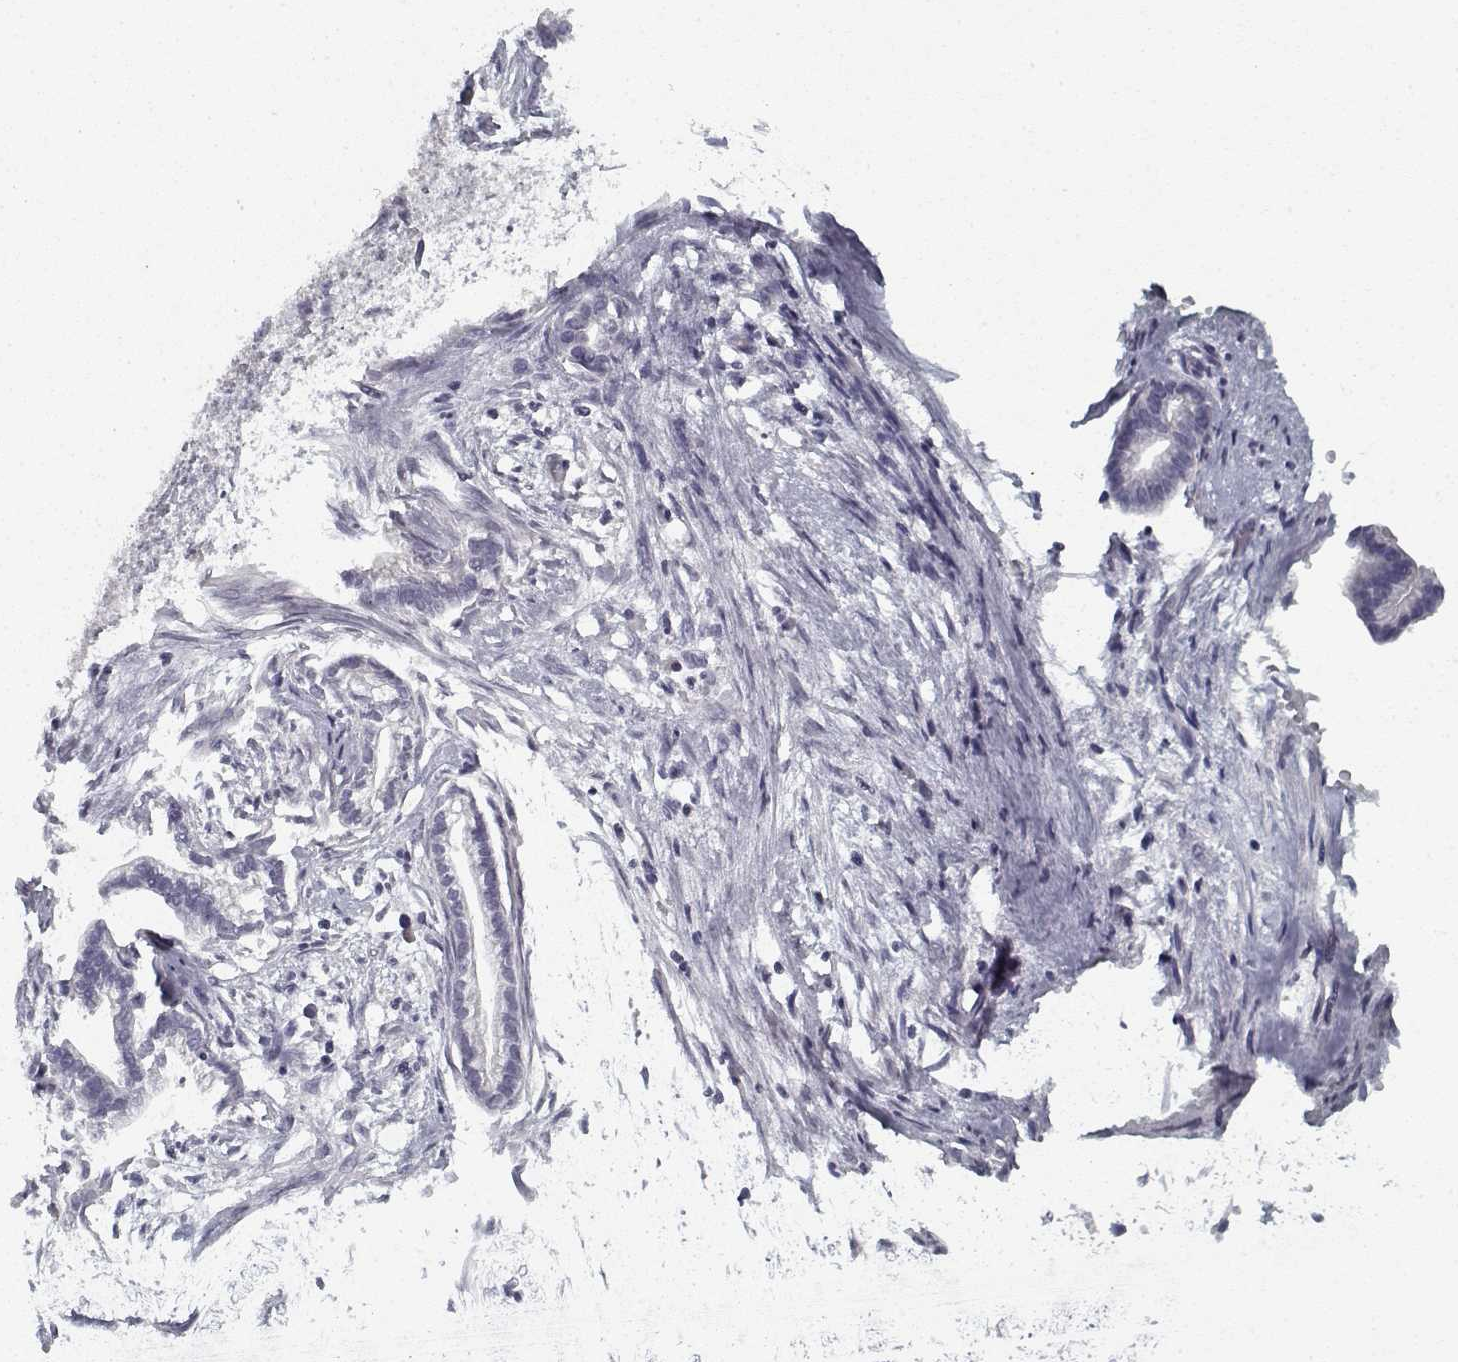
{"staining": {"intensity": "negative", "quantity": "none", "location": "none"}, "tissue": "cervical cancer", "cell_type": "Tumor cells", "image_type": "cancer", "snomed": [{"axis": "morphology", "description": "Adenocarcinoma, NOS"}, {"axis": "topography", "description": "Cervix"}], "caption": "The micrograph shows no staining of tumor cells in cervical cancer (adenocarcinoma). The staining was performed using DAB (3,3'-diaminobenzidine) to visualize the protein expression in brown, while the nuclei were stained in blue with hematoxylin (Magnification: 20x).", "gene": "GAD2", "patient": {"sex": "female", "age": 62}}